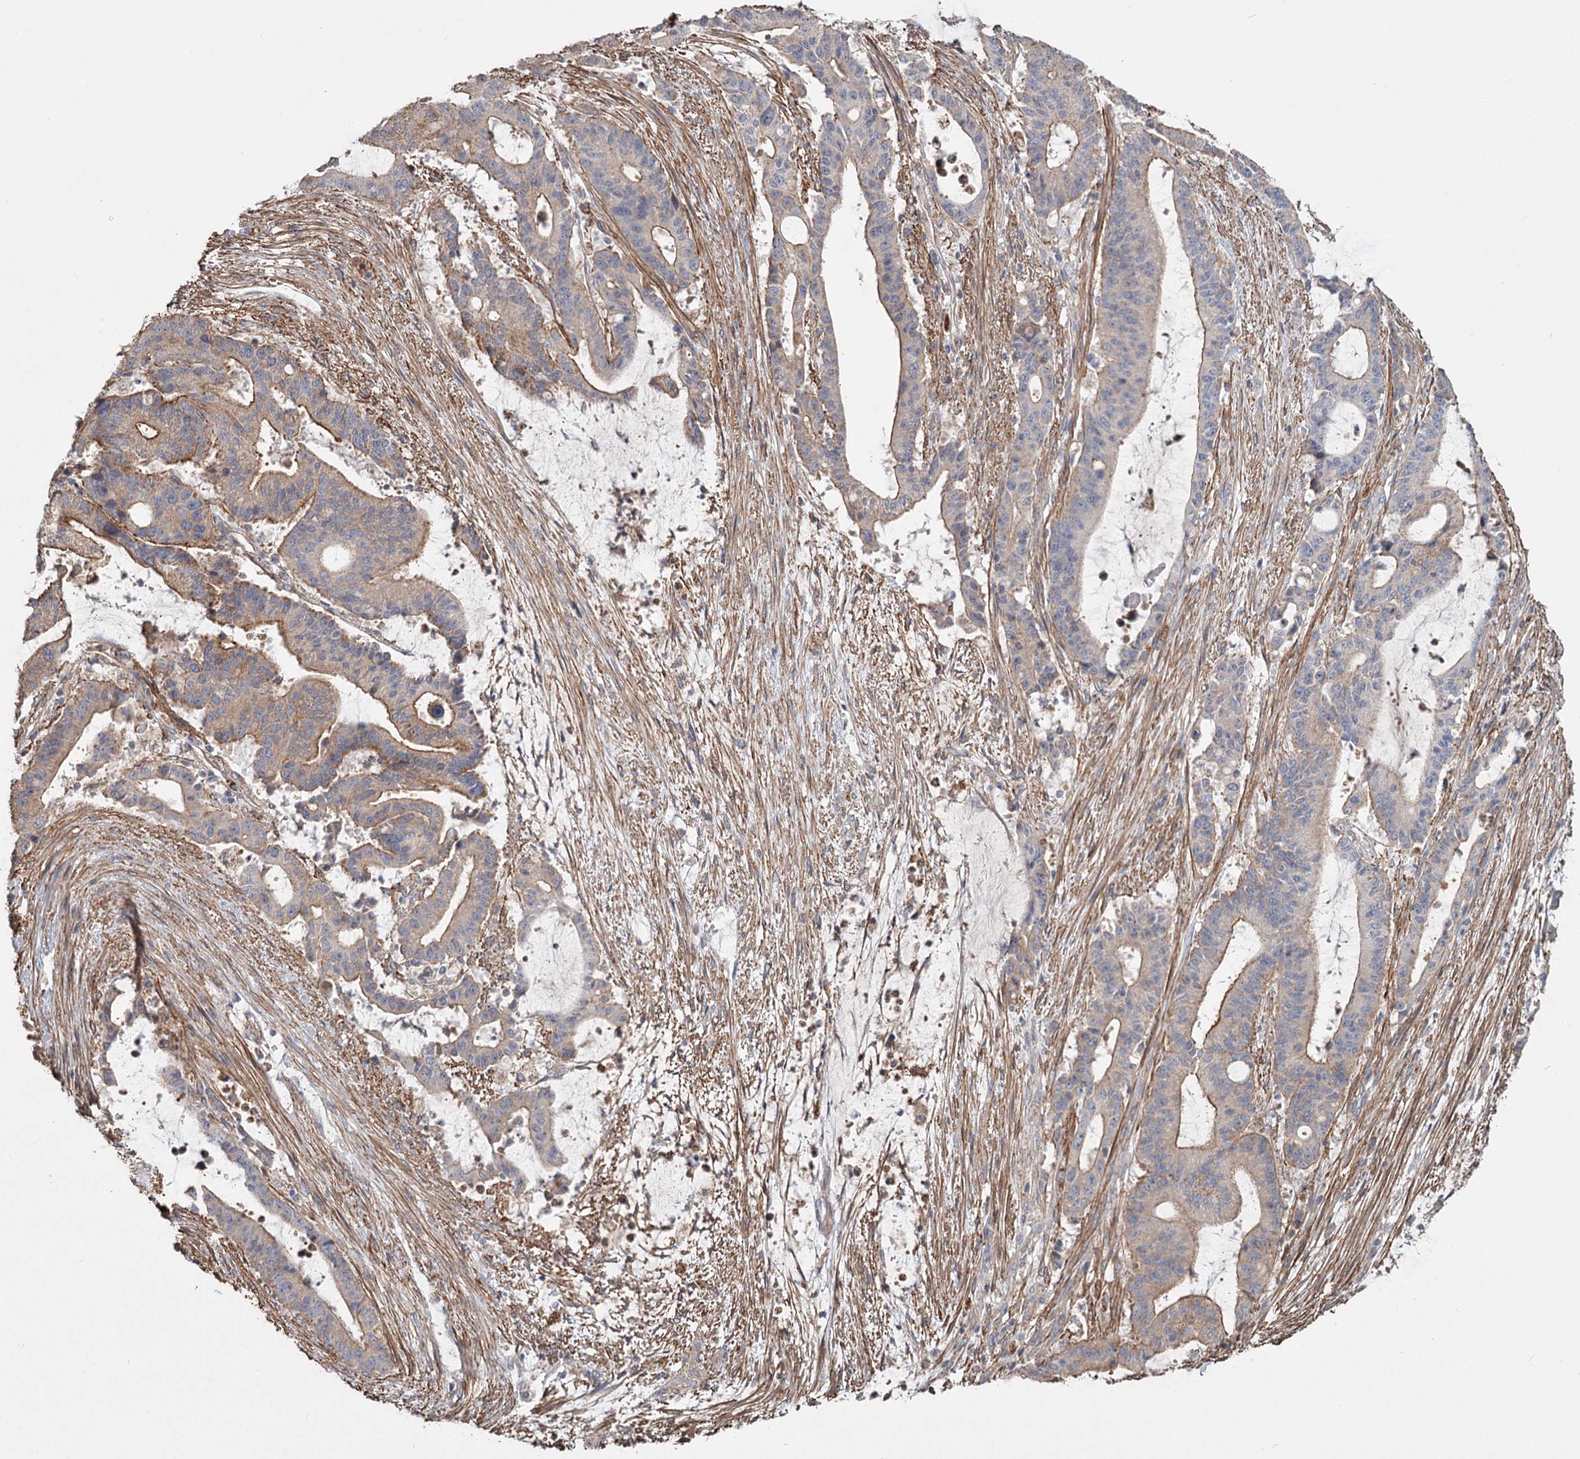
{"staining": {"intensity": "moderate", "quantity": ">75%", "location": "cytoplasmic/membranous"}, "tissue": "liver cancer", "cell_type": "Tumor cells", "image_type": "cancer", "snomed": [{"axis": "morphology", "description": "Normal tissue, NOS"}, {"axis": "morphology", "description": "Cholangiocarcinoma"}, {"axis": "topography", "description": "Liver"}, {"axis": "topography", "description": "Peripheral nerve tissue"}], "caption": "Tumor cells reveal medium levels of moderate cytoplasmic/membranous staining in about >75% of cells in human liver cholangiocarcinoma.", "gene": "DHRS9", "patient": {"sex": "female", "age": 73}}